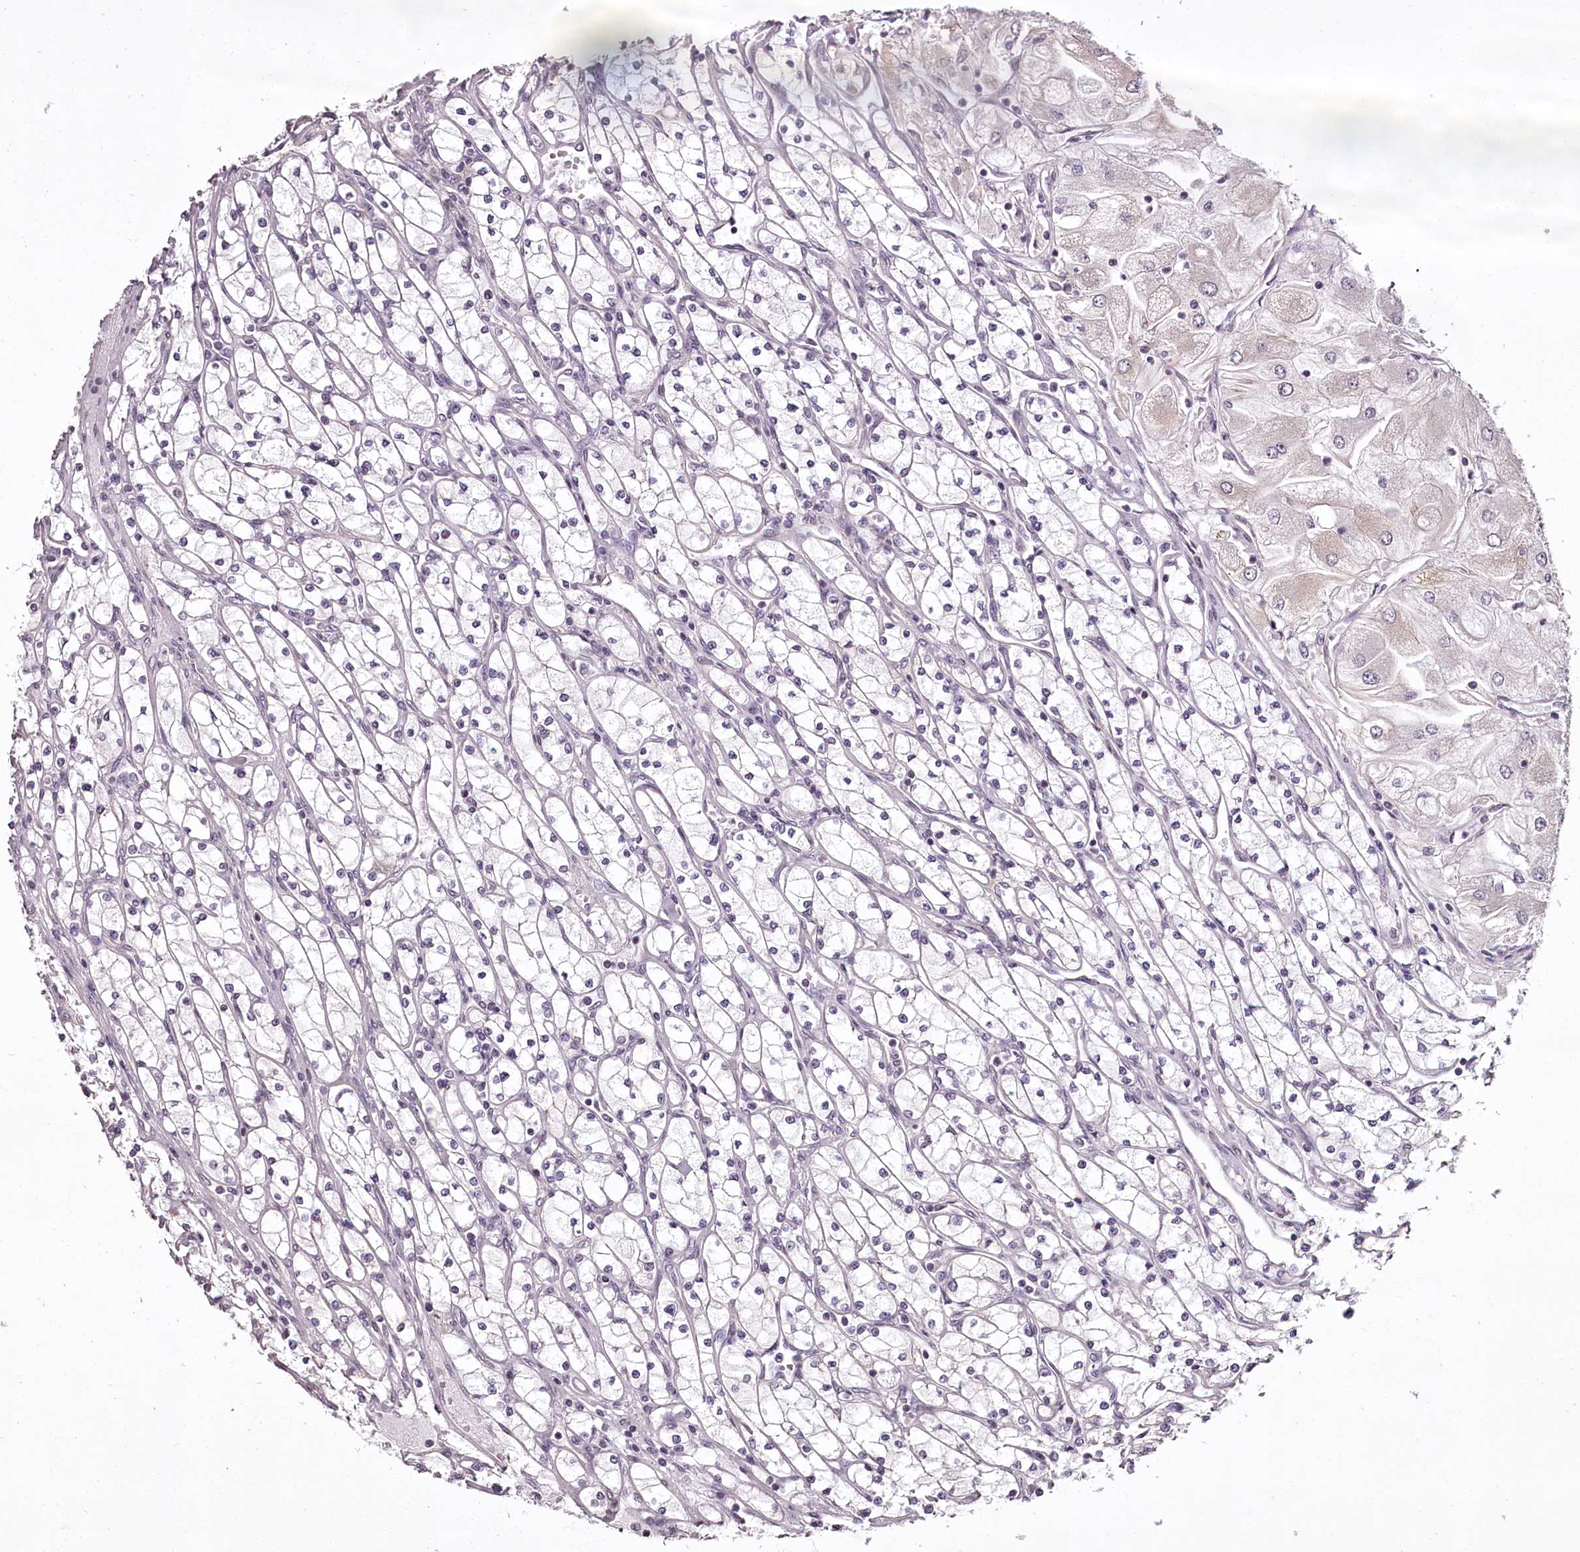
{"staining": {"intensity": "negative", "quantity": "none", "location": "none"}, "tissue": "renal cancer", "cell_type": "Tumor cells", "image_type": "cancer", "snomed": [{"axis": "morphology", "description": "Adenocarcinoma, NOS"}, {"axis": "topography", "description": "Kidney"}], "caption": "High power microscopy photomicrograph of an immunohistochemistry histopathology image of renal cancer (adenocarcinoma), revealing no significant positivity in tumor cells.", "gene": "CCDC92", "patient": {"sex": "male", "age": 80}}